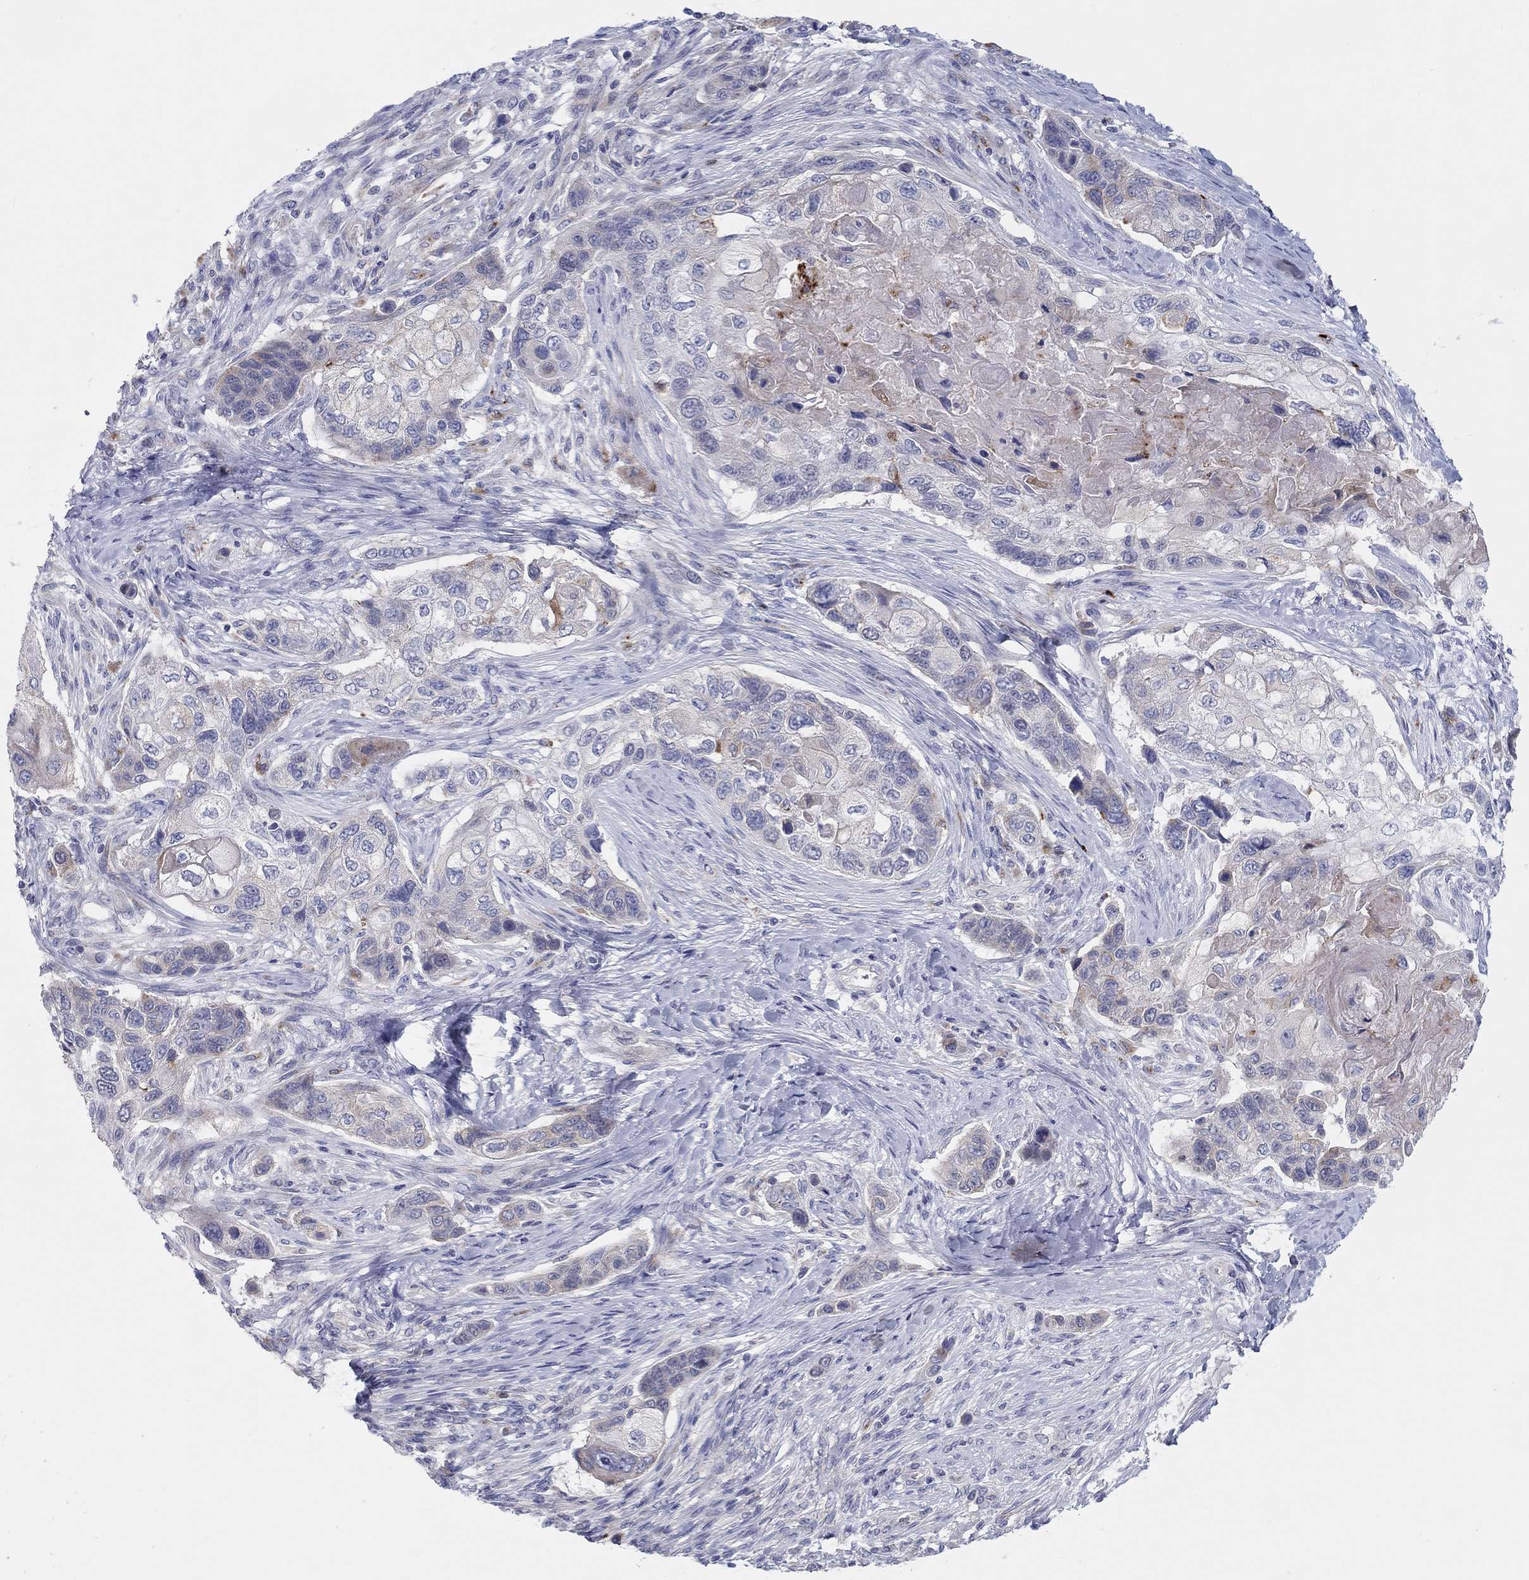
{"staining": {"intensity": "negative", "quantity": "none", "location": "none"}, "tissue": "lung cancer", "cell_type": "Tumor cells", "image_type": "cancer", "snomed": [{"axis": "morphology", "description": "Normal tissue, NOS"}, {"axis": "morphology", "description": "Squamous cell carcinoma, NOS"}, {"axis": "topography", "description": "Bronchus"}, {"axis": "topography", "description": "Lung"}], "caption": "DAB (3,3'-diaminobenzidine) immunohistochemical staining of squamous cell carcinoma (lung) reveals no significant expression in tumor cells.", "gene": "BCO2", "patient": {"sex": "male", "age": 69}}